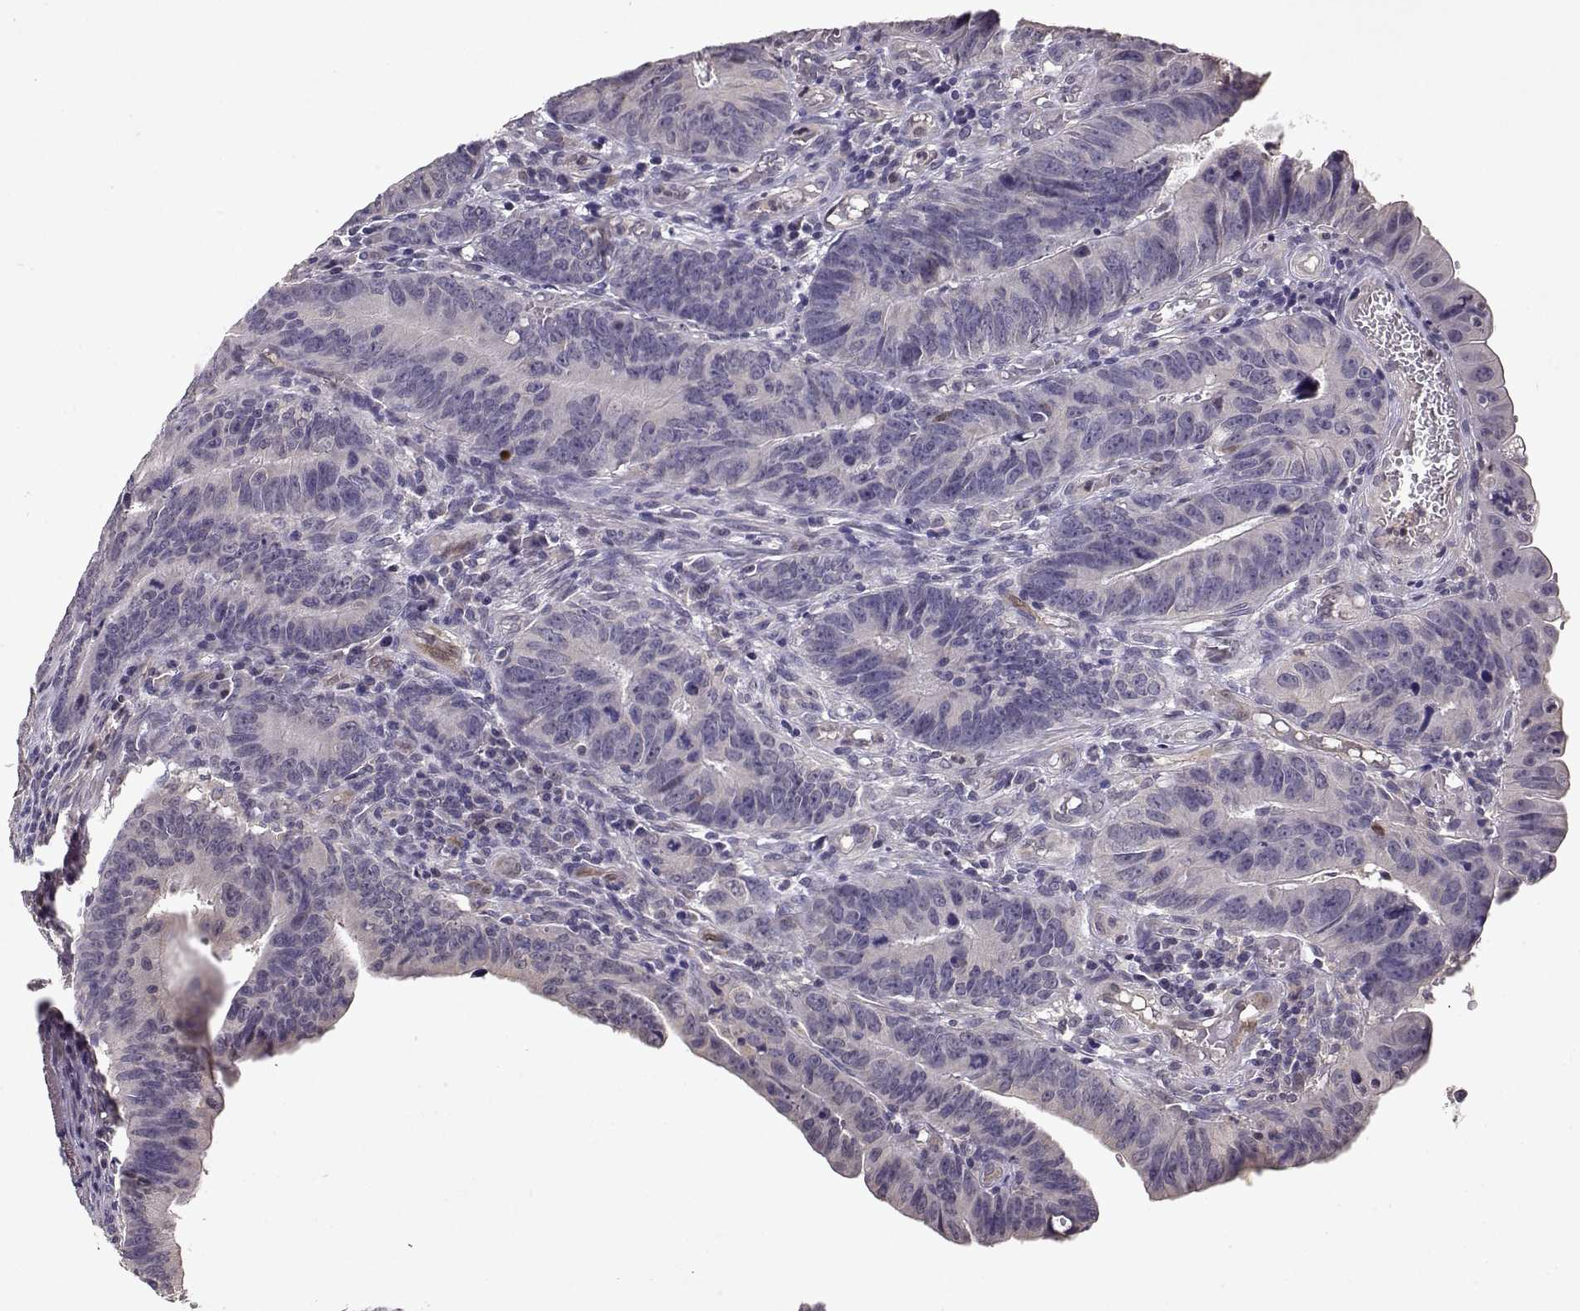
{"staining": {"intensity": "negative", "quantity": "none", "location": "none"}, "tissue": "colorectal cancer", "cell_type": "Tumor cells", "image_type": "cancer", "snomed": [{"axis": "morphology", "description": "Adenocarcinoma, NOS"}, {"axis": "topography", "description": "Colon"}], "caption": "Colorectal adenocarcinoma was stained to show a protein in brown. There is no significant staining in tumor cells. (Brightfield microscopy of DAB (3,3'-diaminobenzidine) immunohistochemistry (IHC) at high magnification).", "gene": "BMX", "patient": {"sex": "female", "age": 87}}